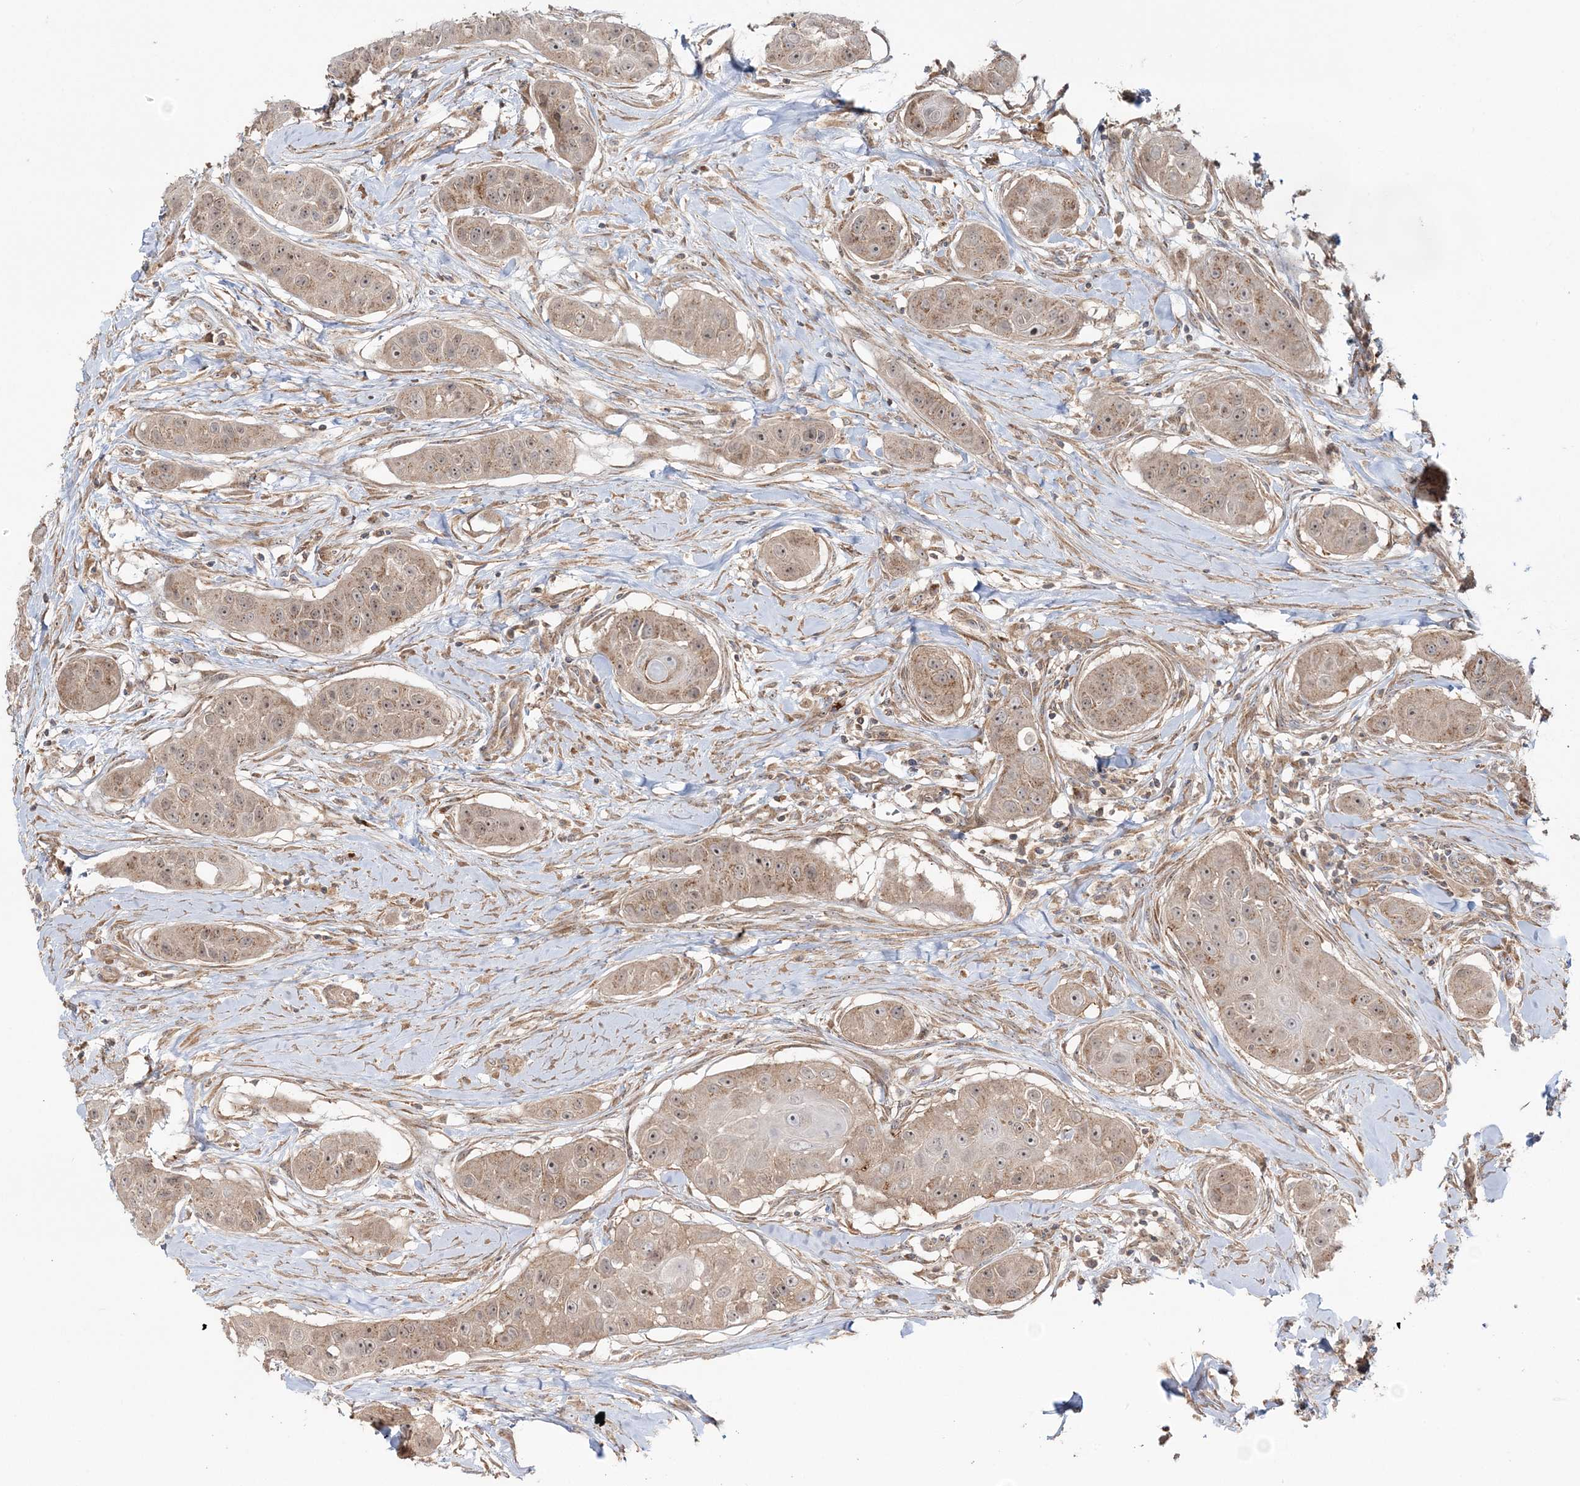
{"staining": {"intensity": "weak", "quantity": ">75%", "location": "cytoplasmic/membranous"}, "tissue": "head and neck cancer", "cell_type": "Tumor cells", "image_type": "cancer", "snomed": [{"axis": "morphology", "description": "Normal tissue, NOS"}, {"axis": "morphology", "description": "Squamous cell carcinoma, NOS"}, {"axis": "topography", "description": "Skeletal muscle"}, {"axis": "topography", "description": "Head-Neck"}], "caption": "A high-resolution photomicrograph shows IHC staining of squamous cell carcinoma (head and neck), which shows weak cytoplasmic/membranous positivity in approximately >75% of tumor cells.", "gene": "MOCS2", "patient": {"sex": "male", "age": 51}}